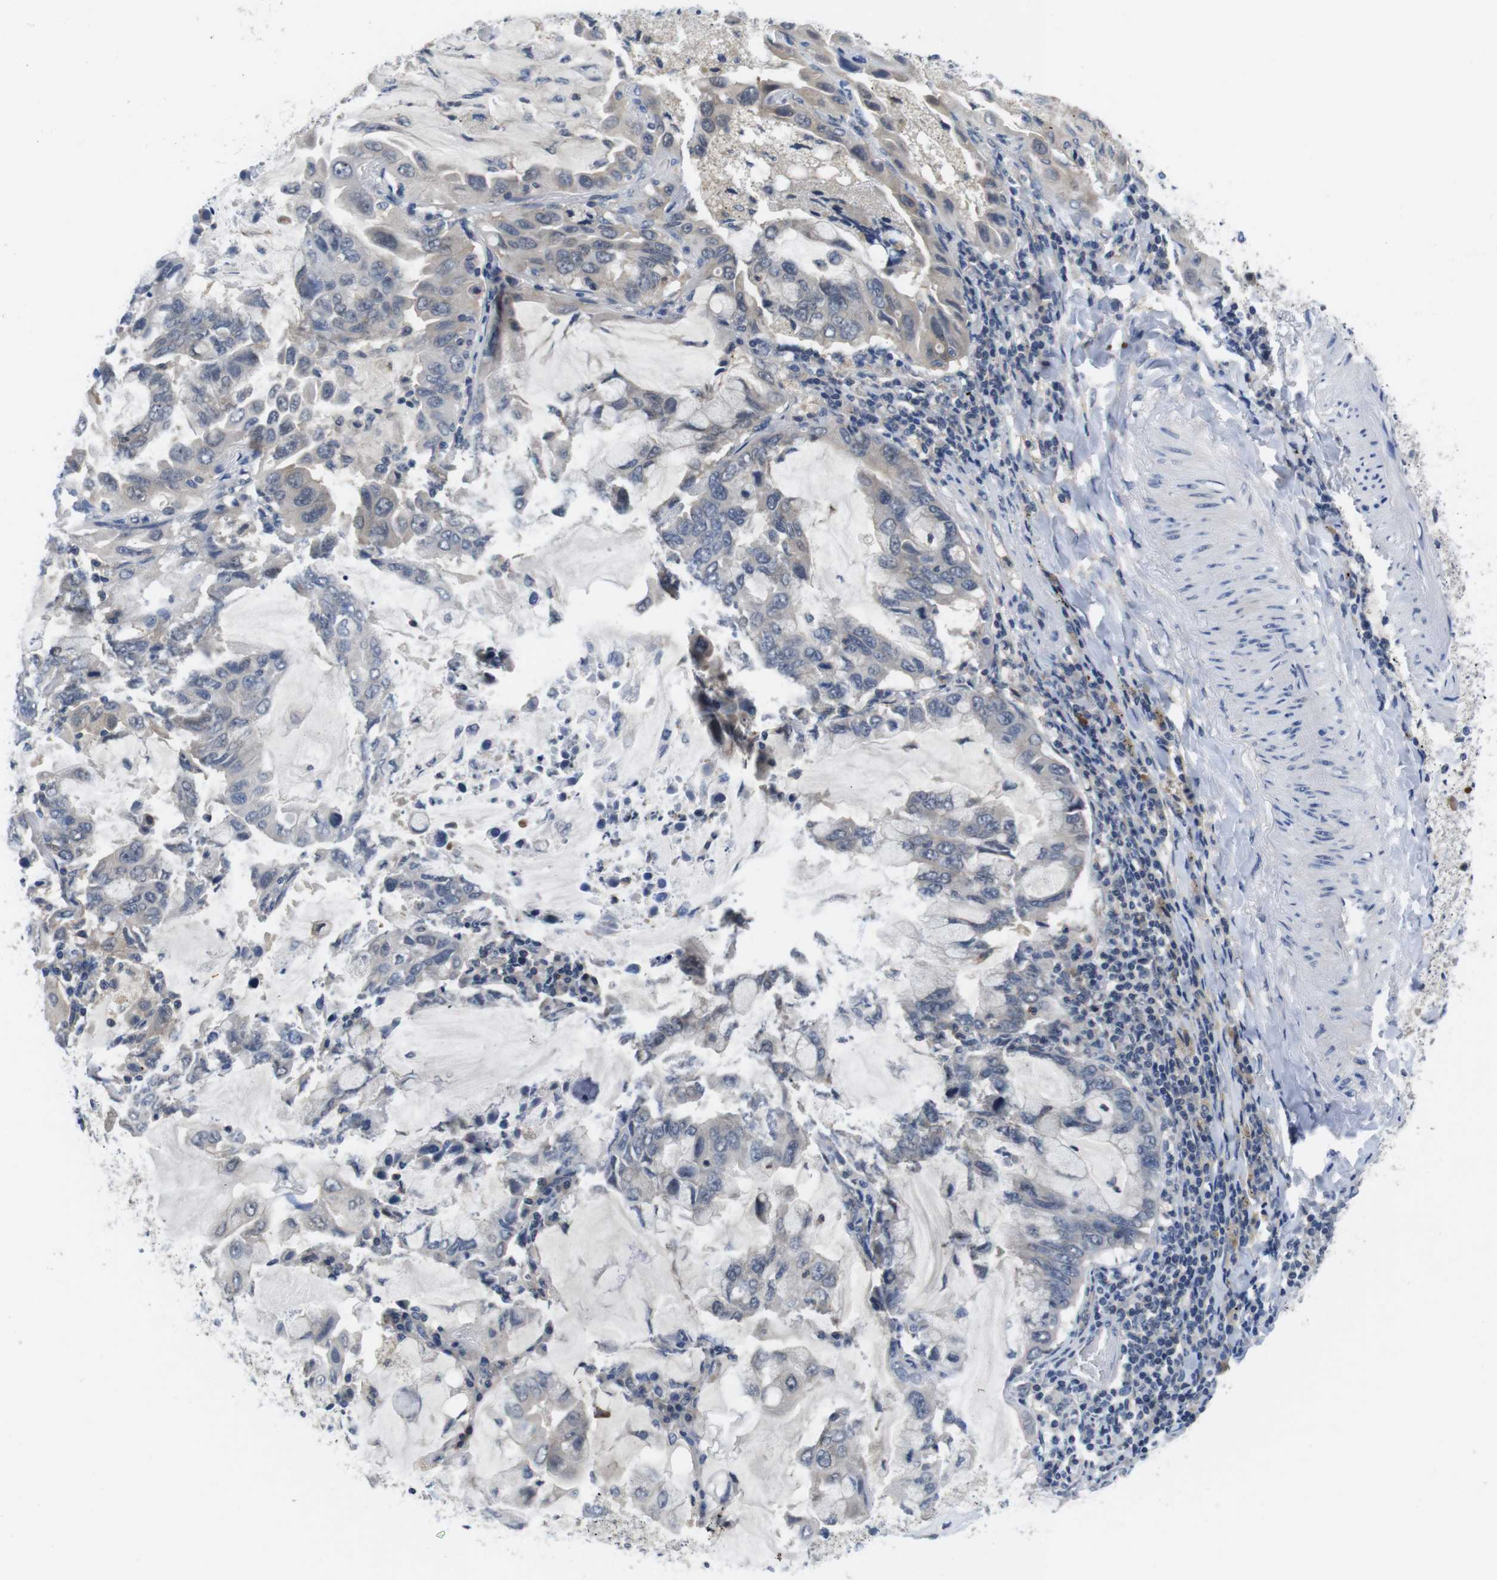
{"staining": {"intensity": "negative", "quantity": "none", "location": "none"}, "tissue": "lung cancer", "cell_type": "Tumor cells", "image_type": "cancer", "snomed": [{"axis": "morphology", "description": "Adenocarcinoma, NOS"}, {"axis": "topography", "description": "Lung"}], "caption": "This is a histopathology image of IHC staining of lung cancer (adenocarcinoma), which shows no positivity in tumor cells.", "gene": "FADD", "patient": {"sex": "male", "age": 64}}